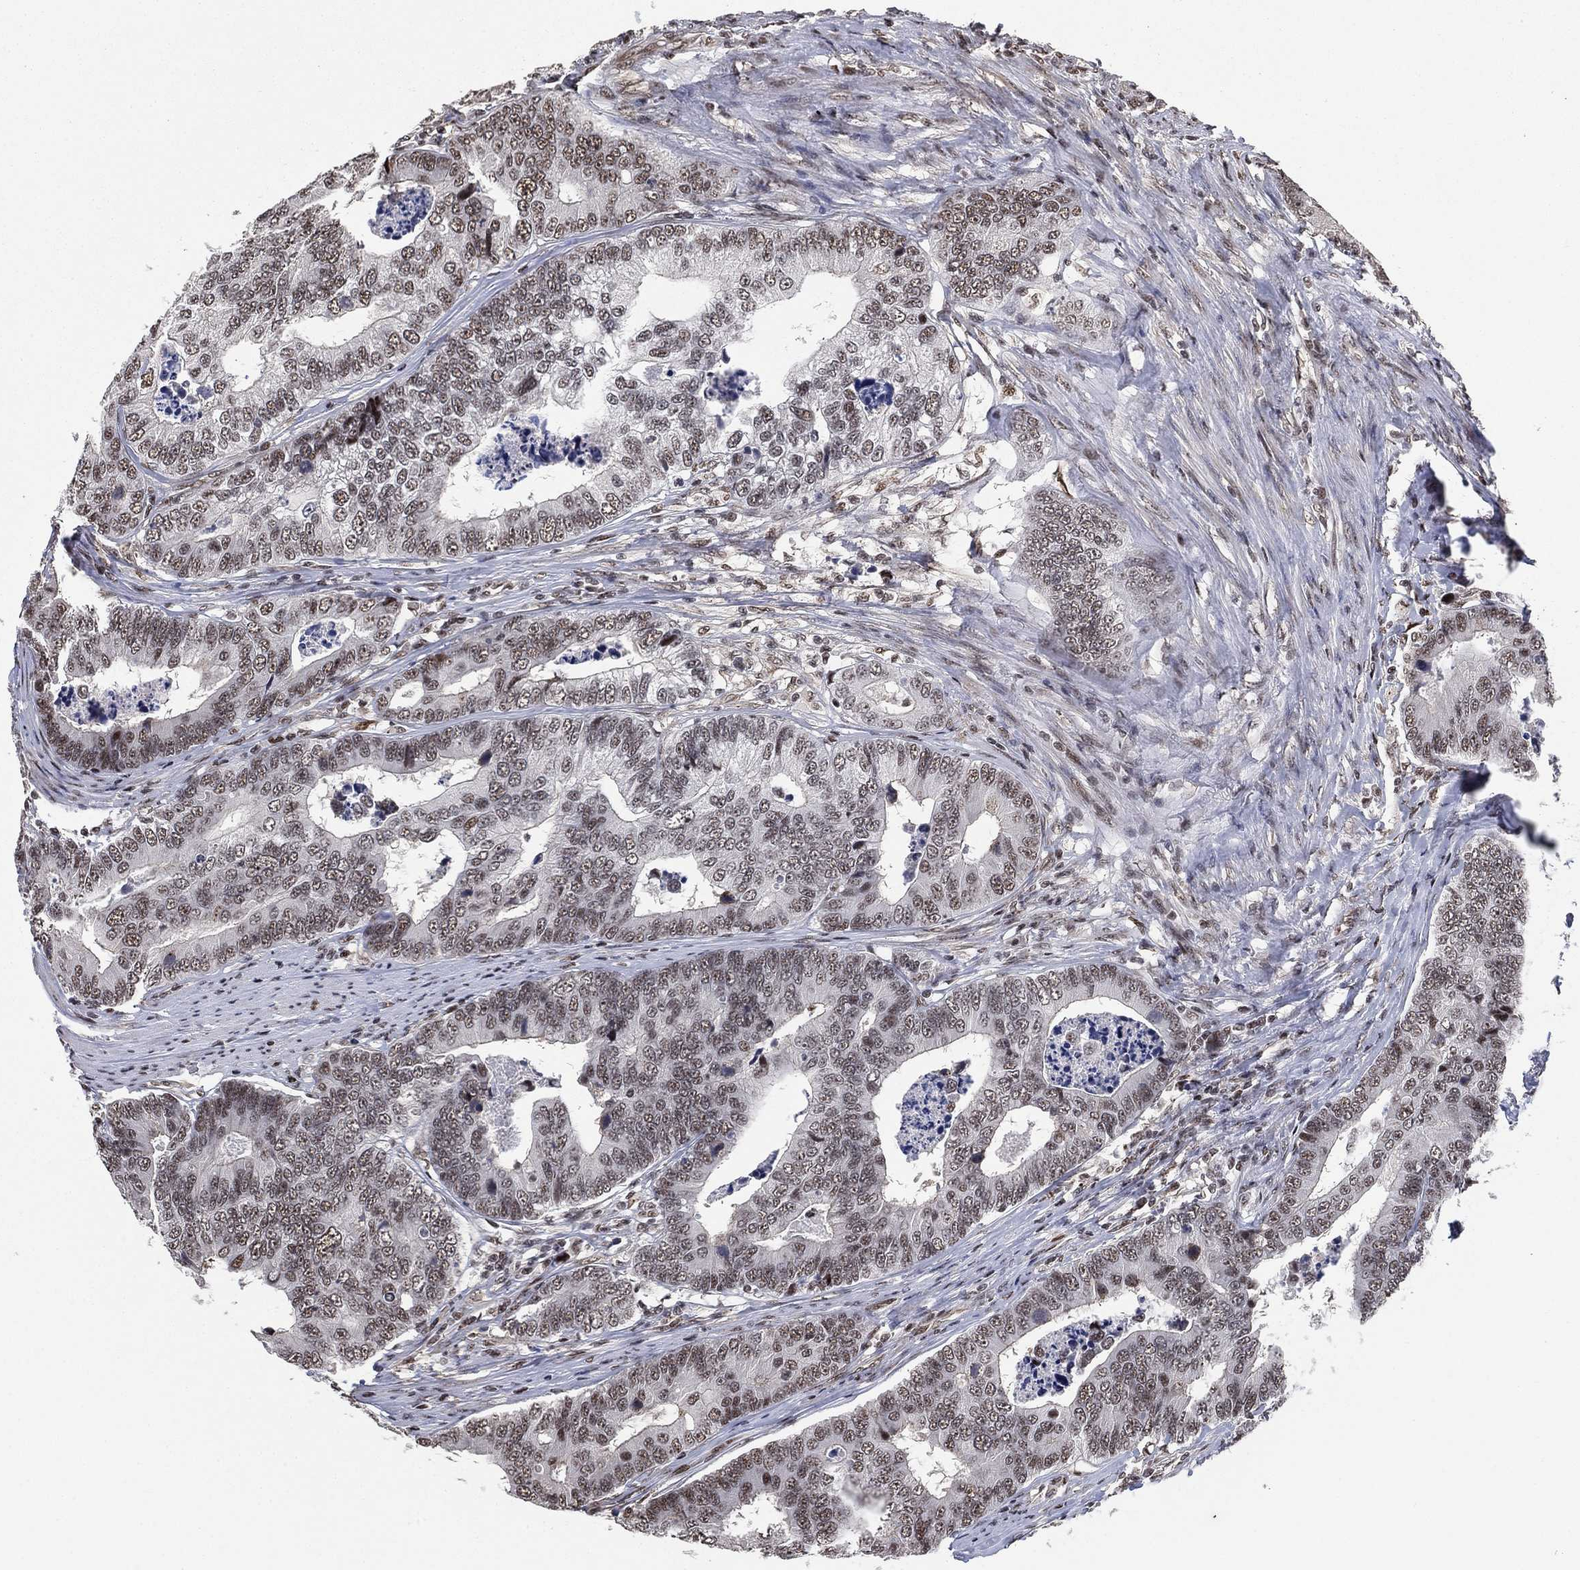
{"staining": {"intensity": "weak", "quantity": "25%-75%", "location": "nuclear"}, "tissue": "colorectal cancer", "cell_type": "Tumor cells", "image_type": "cancer", "snomed": [{"axis": "morphology", "description": "Adenocarcinoma, NOS"}, {"axis": "topography", "description": "Colon"}], "caption": "Protein positivity by IHC displays weak nuclear positivity in about 25%-75% of tumor cells in colorectal cancer (adenocarcinoma).", "gene": "ZSCAN30", "patient": {"sex": "female", "age": 72}}